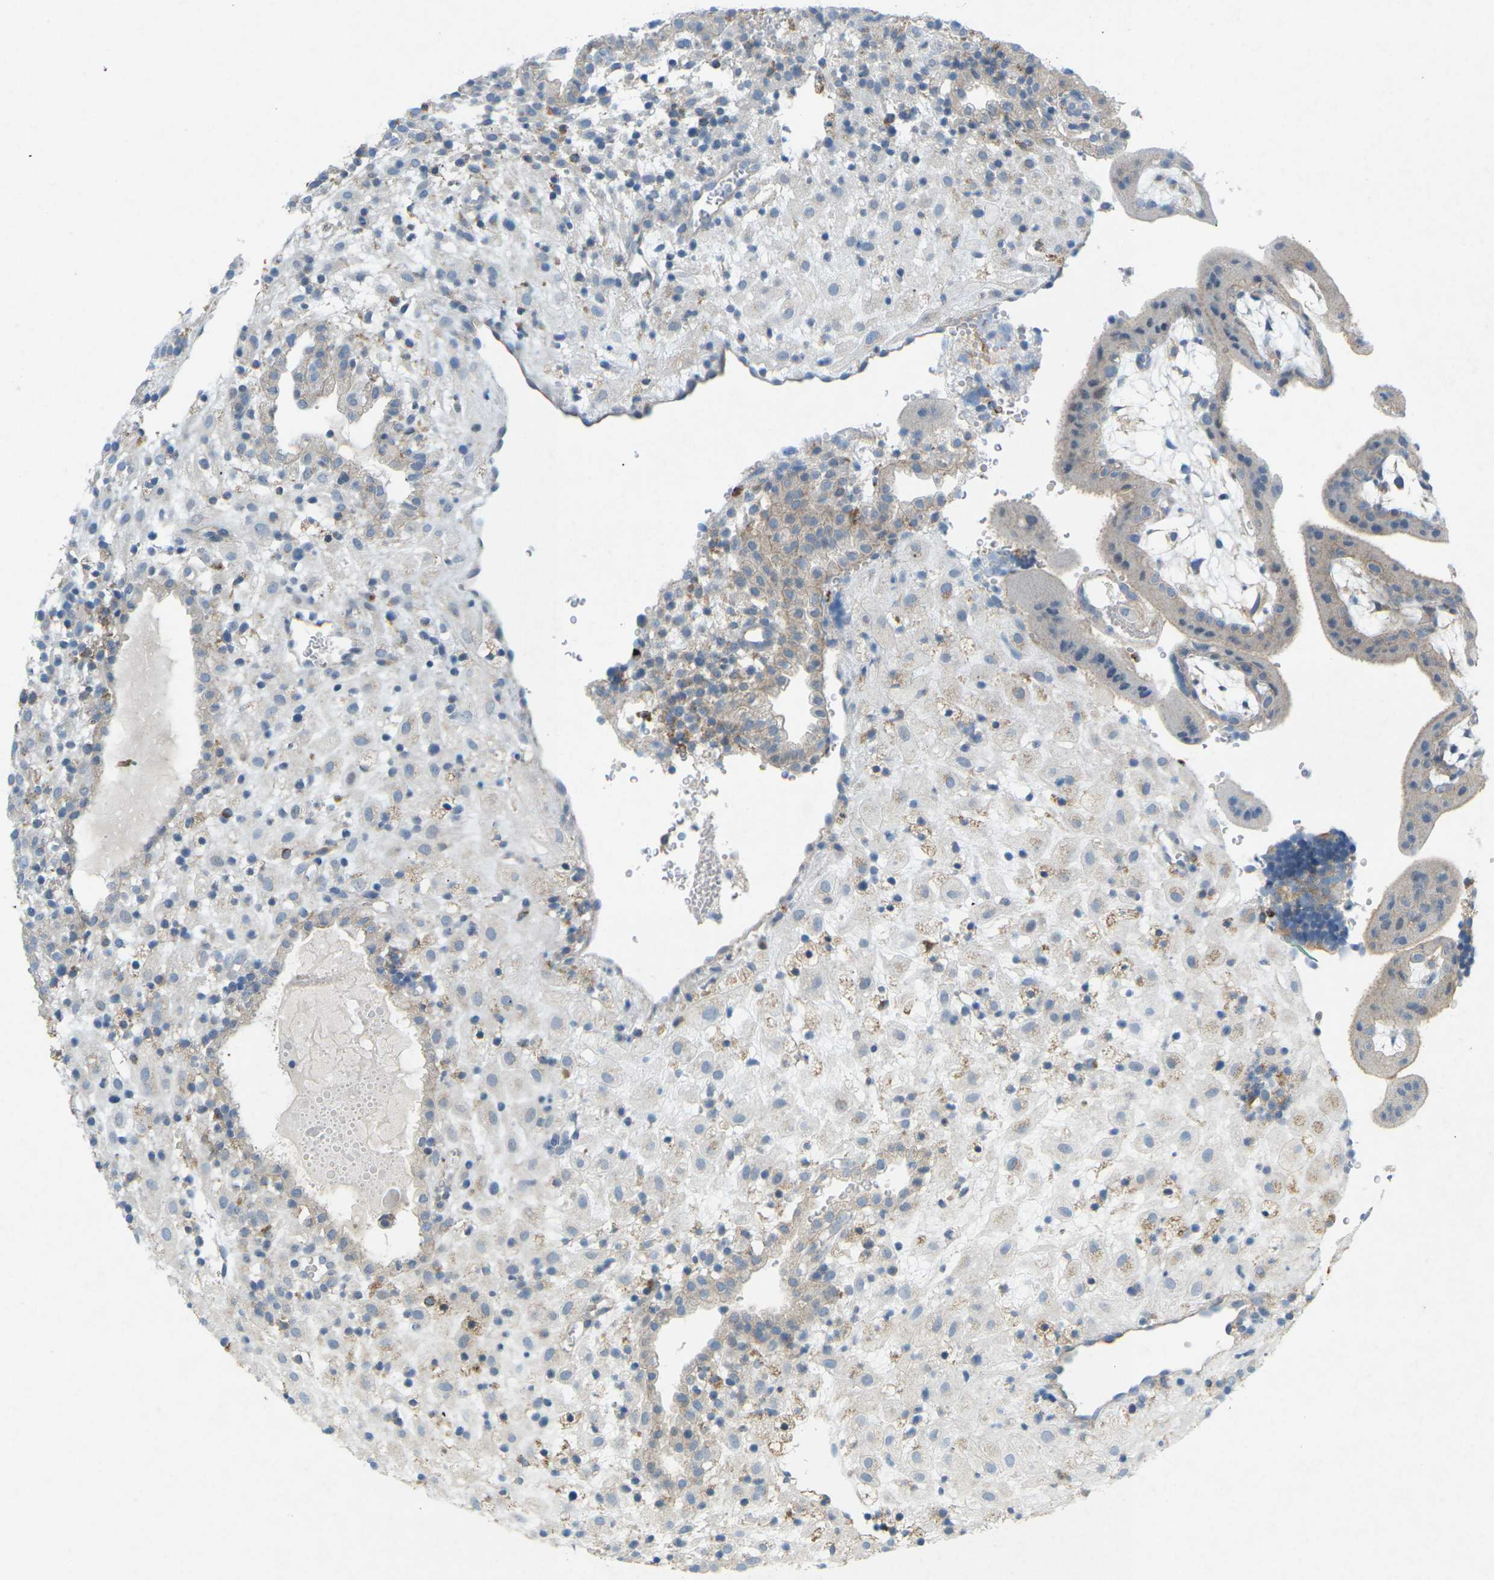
{"staining": {"intensity": "weak", "quantity": "<25%", "location": "cytoplasmic/membranous"}, "tissue": "placenta", "cell_type": "Decidual cells", "image_type": "normal", "snomed": [{"axis": "morphology", "description": "Normal tissue, NOS"}, {"axis": "topography", "description": "Placenta"}], "caption": "Decidual cells show no significant expression in normal placenta. (DAB (3,3'-diaminobenzidine) IHC with hematoxylin counter stain).", "gene": "STK11", "patient": {"sex": "female", "age": 18}}